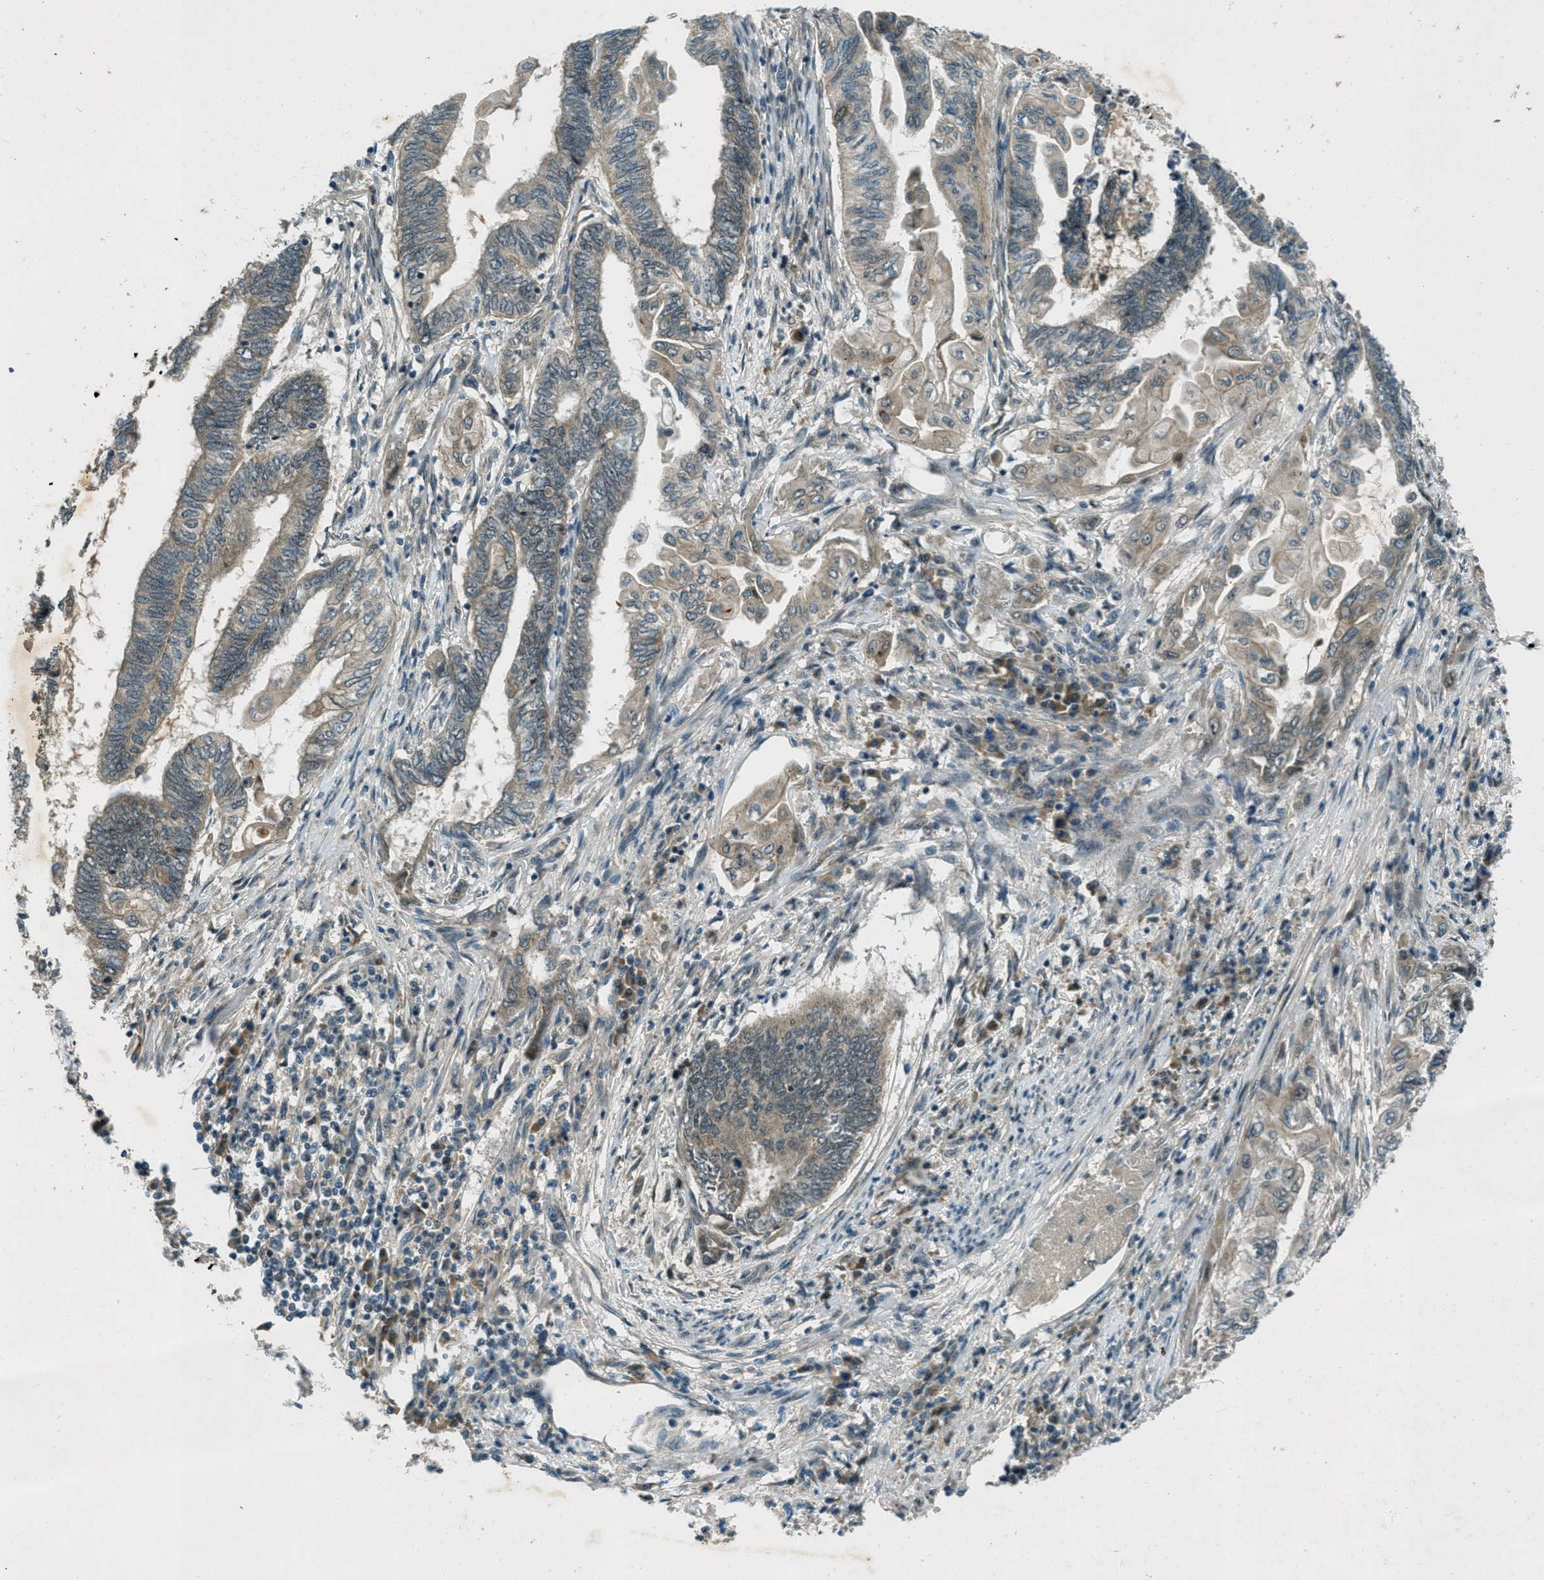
{"staining": {"intensity": "weak", "quantity": "<25%", "location": "cytoplasmic/membranous"}, "tissue": "endometrial cancer", "cell_type": "Tumor cells", "image_type": "cancer", "snomed": [{"axis": "morphology", "description": "Adenocarcinoma, NOS"}, {"axis": "topography", "description": "Uterus"}, {"axis": "topography", "description": "Endometrium"}], "caption": "Immunohistochemistry micrograph of human endometrial cancer stained for a protein (brown), which shows no staining in tumor cells.", "gene": "STK11", "patient": {"sex": "female", "age": 70}}